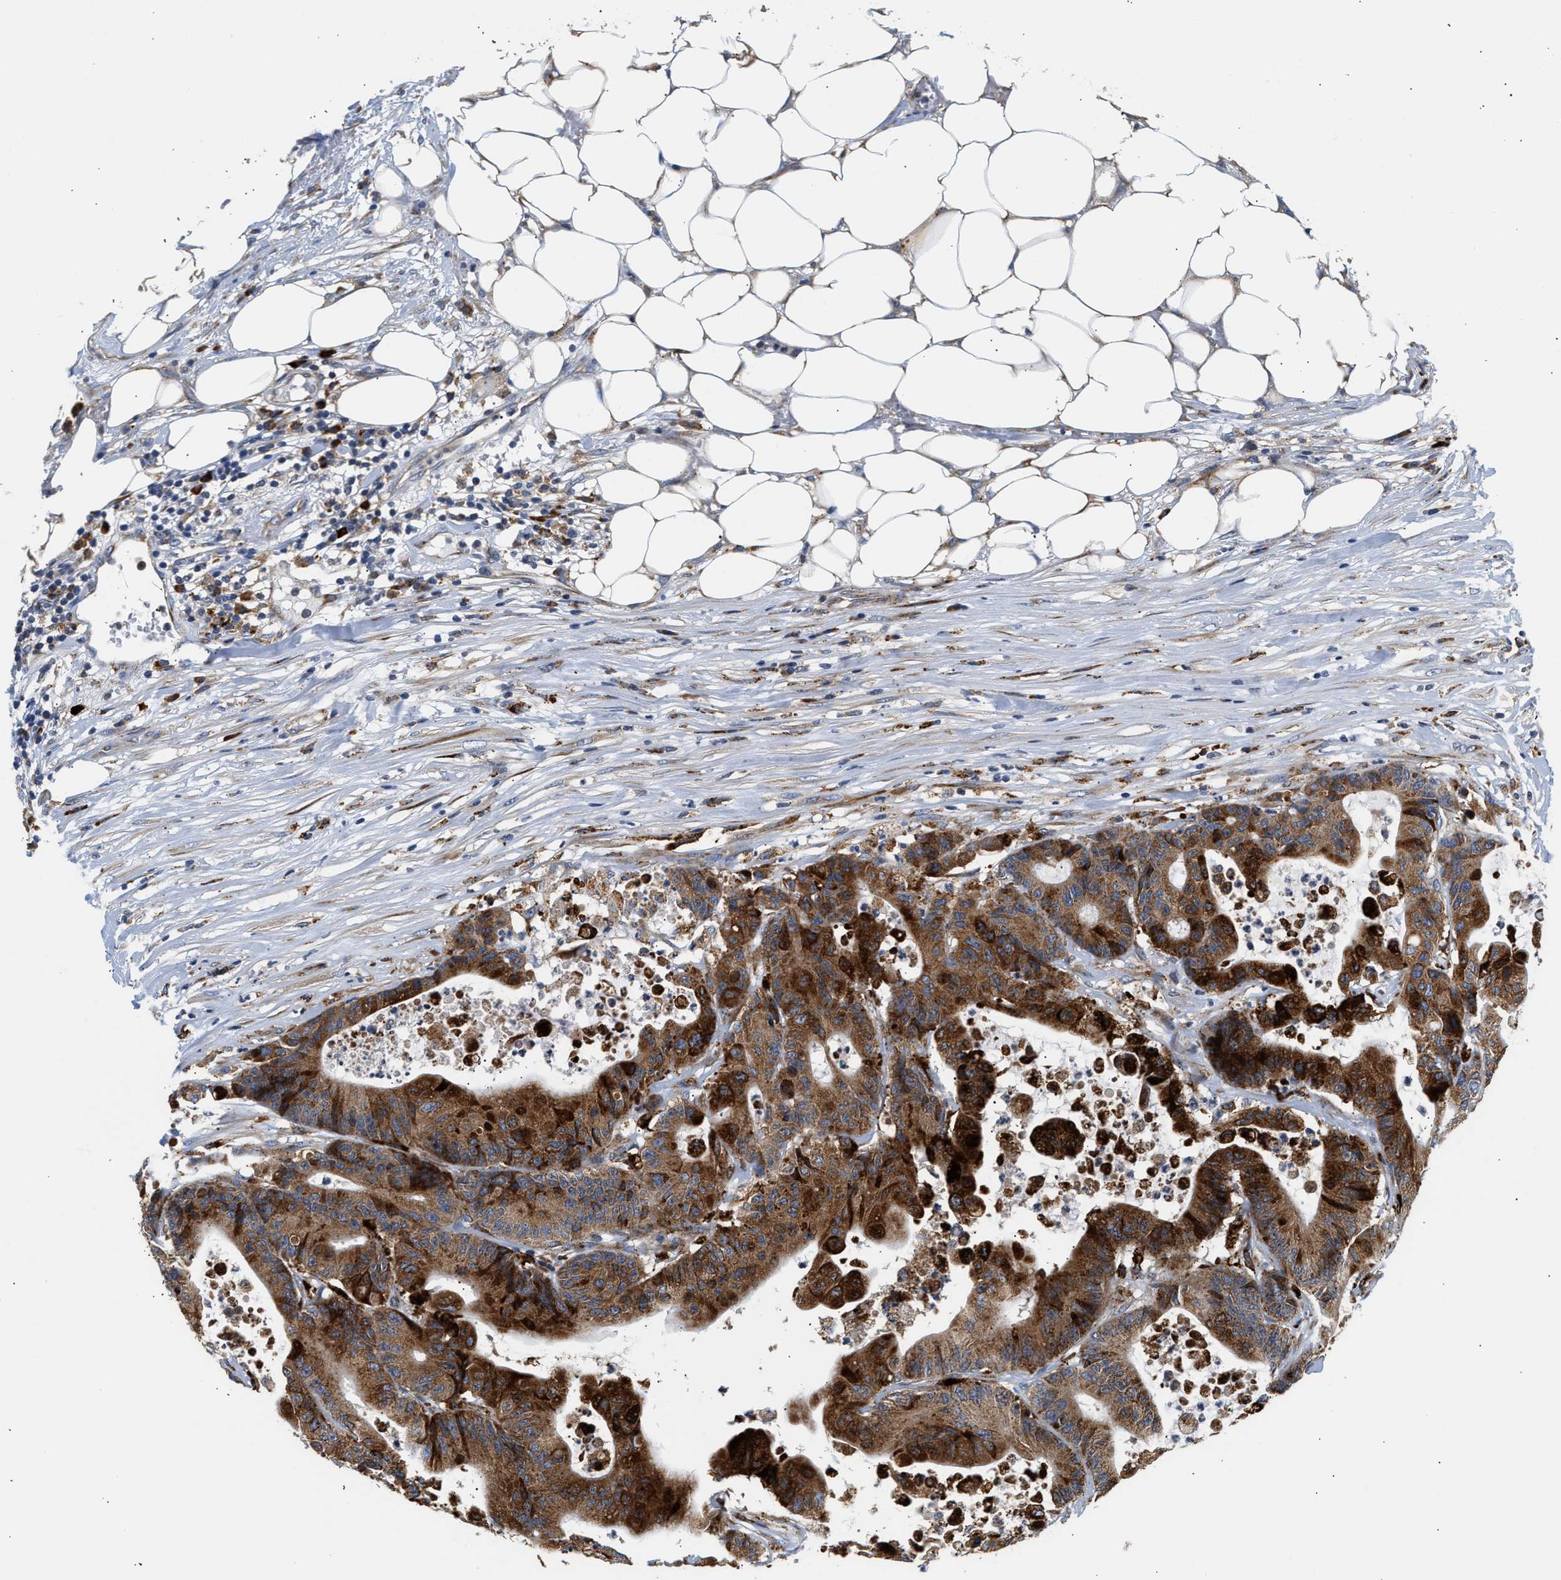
{"staining": {"intensity": "strong", "quantity": ">75%", "location": "cytoplasmic/membranous"}, "tissue": "colorectal cancer", "cell_type": "Tumor cells", "image_type": "cancer", "snomed": [{"axis": "morphology", "description": "Adenocarcinoma, NOS"}, {"axis": "topography", "description": "Colon"}], "caption": "Immunohistochemistry staining of colorectal adenocarcinoma, which demonstrates high levels of strong cytoplasmic/membranous expression in about >75% of tumor cells indicating strong cytoplasmic/membranous protein expression. The staining was performed using DAB (brown) for protein detection and nuclei were counterstained in hematoxylin (blue).", "gene": "AMZ1", "patient": {"sex": "female", "age": 84}}